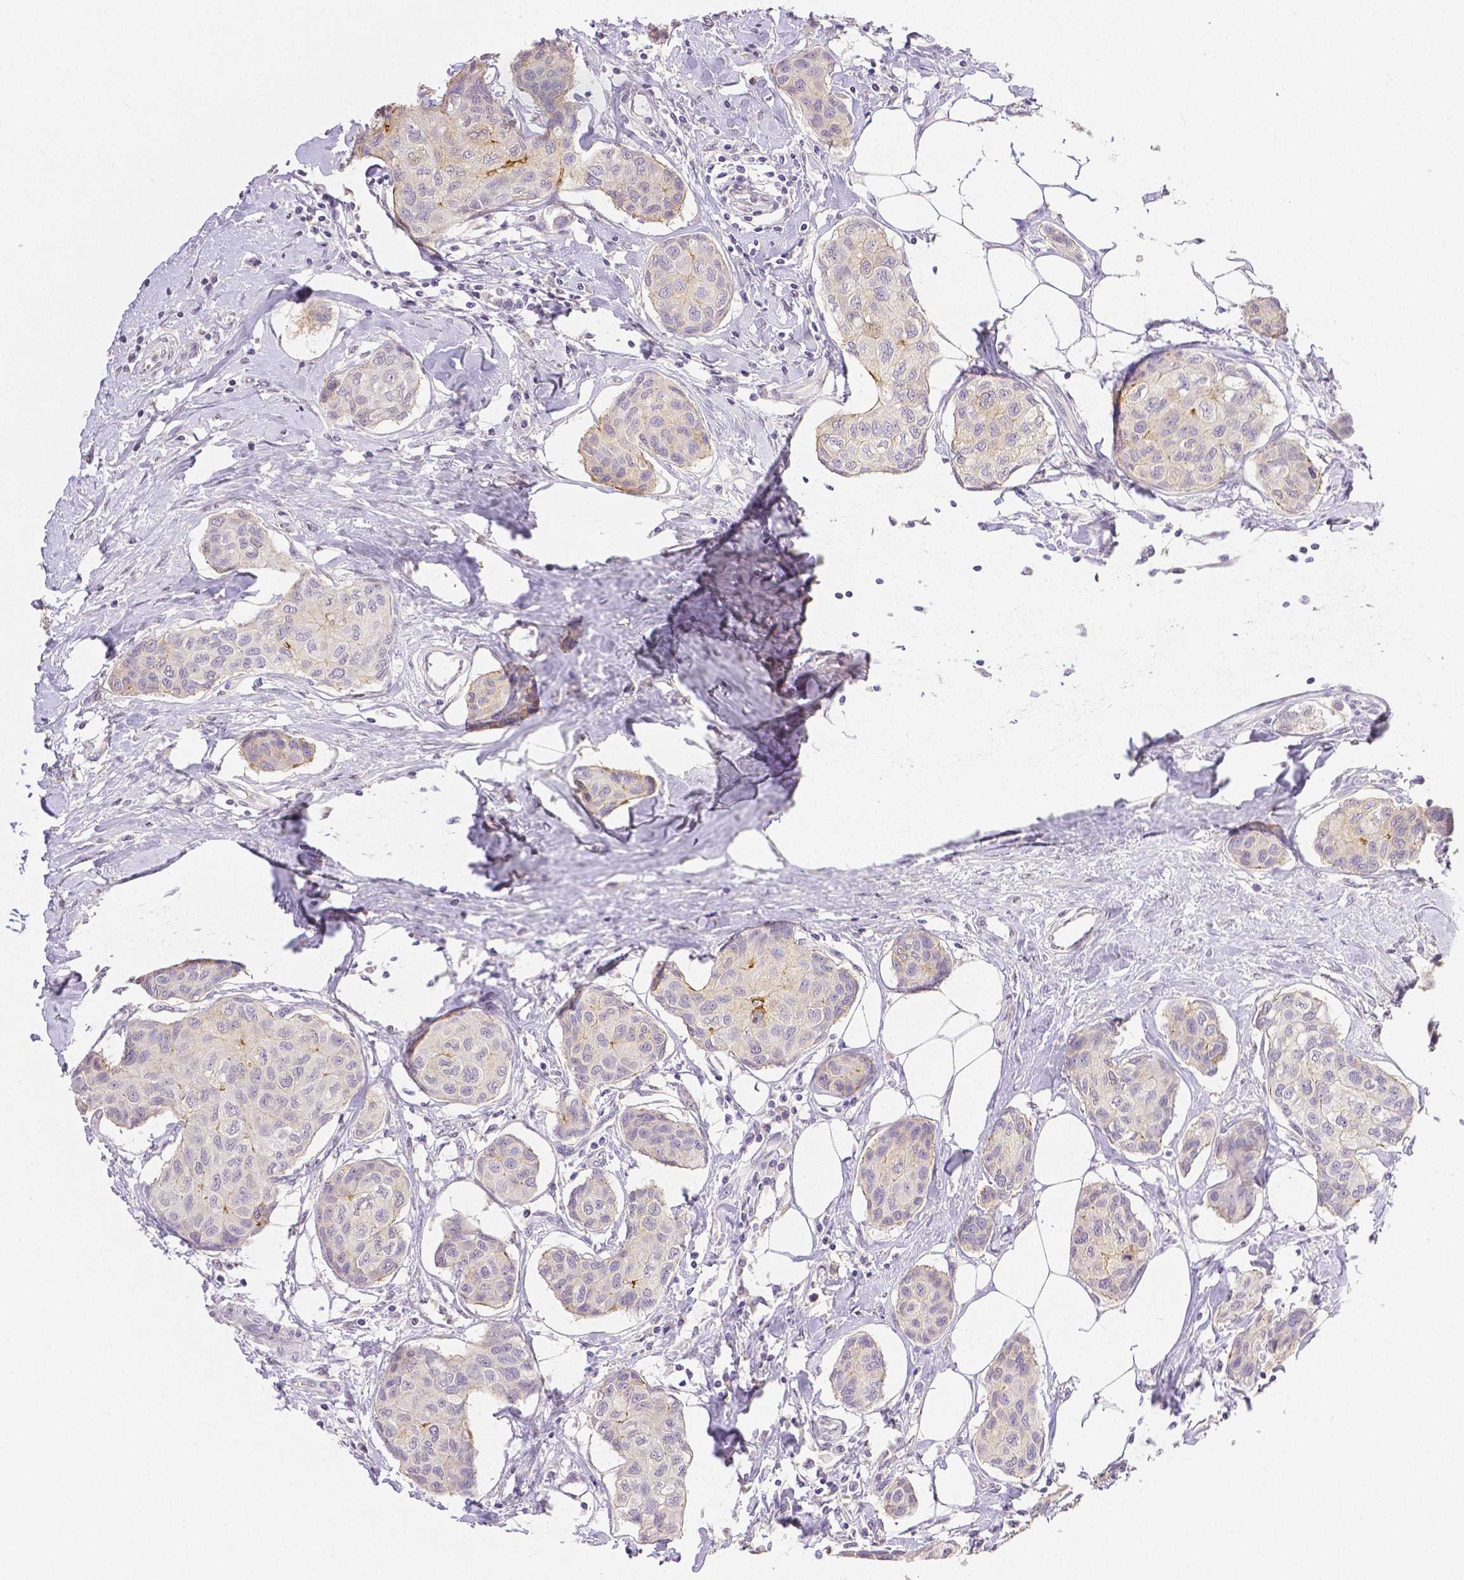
{"staining": {"intensity": "negative", "quantity": "none", "location": "none"}, "tissue": "breast cancer", "cell_type": "Tumor cells", "image_type": "cancer", "snomed": [{"axis": "morphology", "description": "Duct carcinoma"}, {"axis": "topography", "description": "Breast"}], "caption": "This photomicrograph is of breast cancer stained with IHC to label a protein in brown with the nuclei are counter-stained blue. There is no expression in tumor cells.", "gene": "OCLN", "patient": {"sex": "female", "age": 80}}